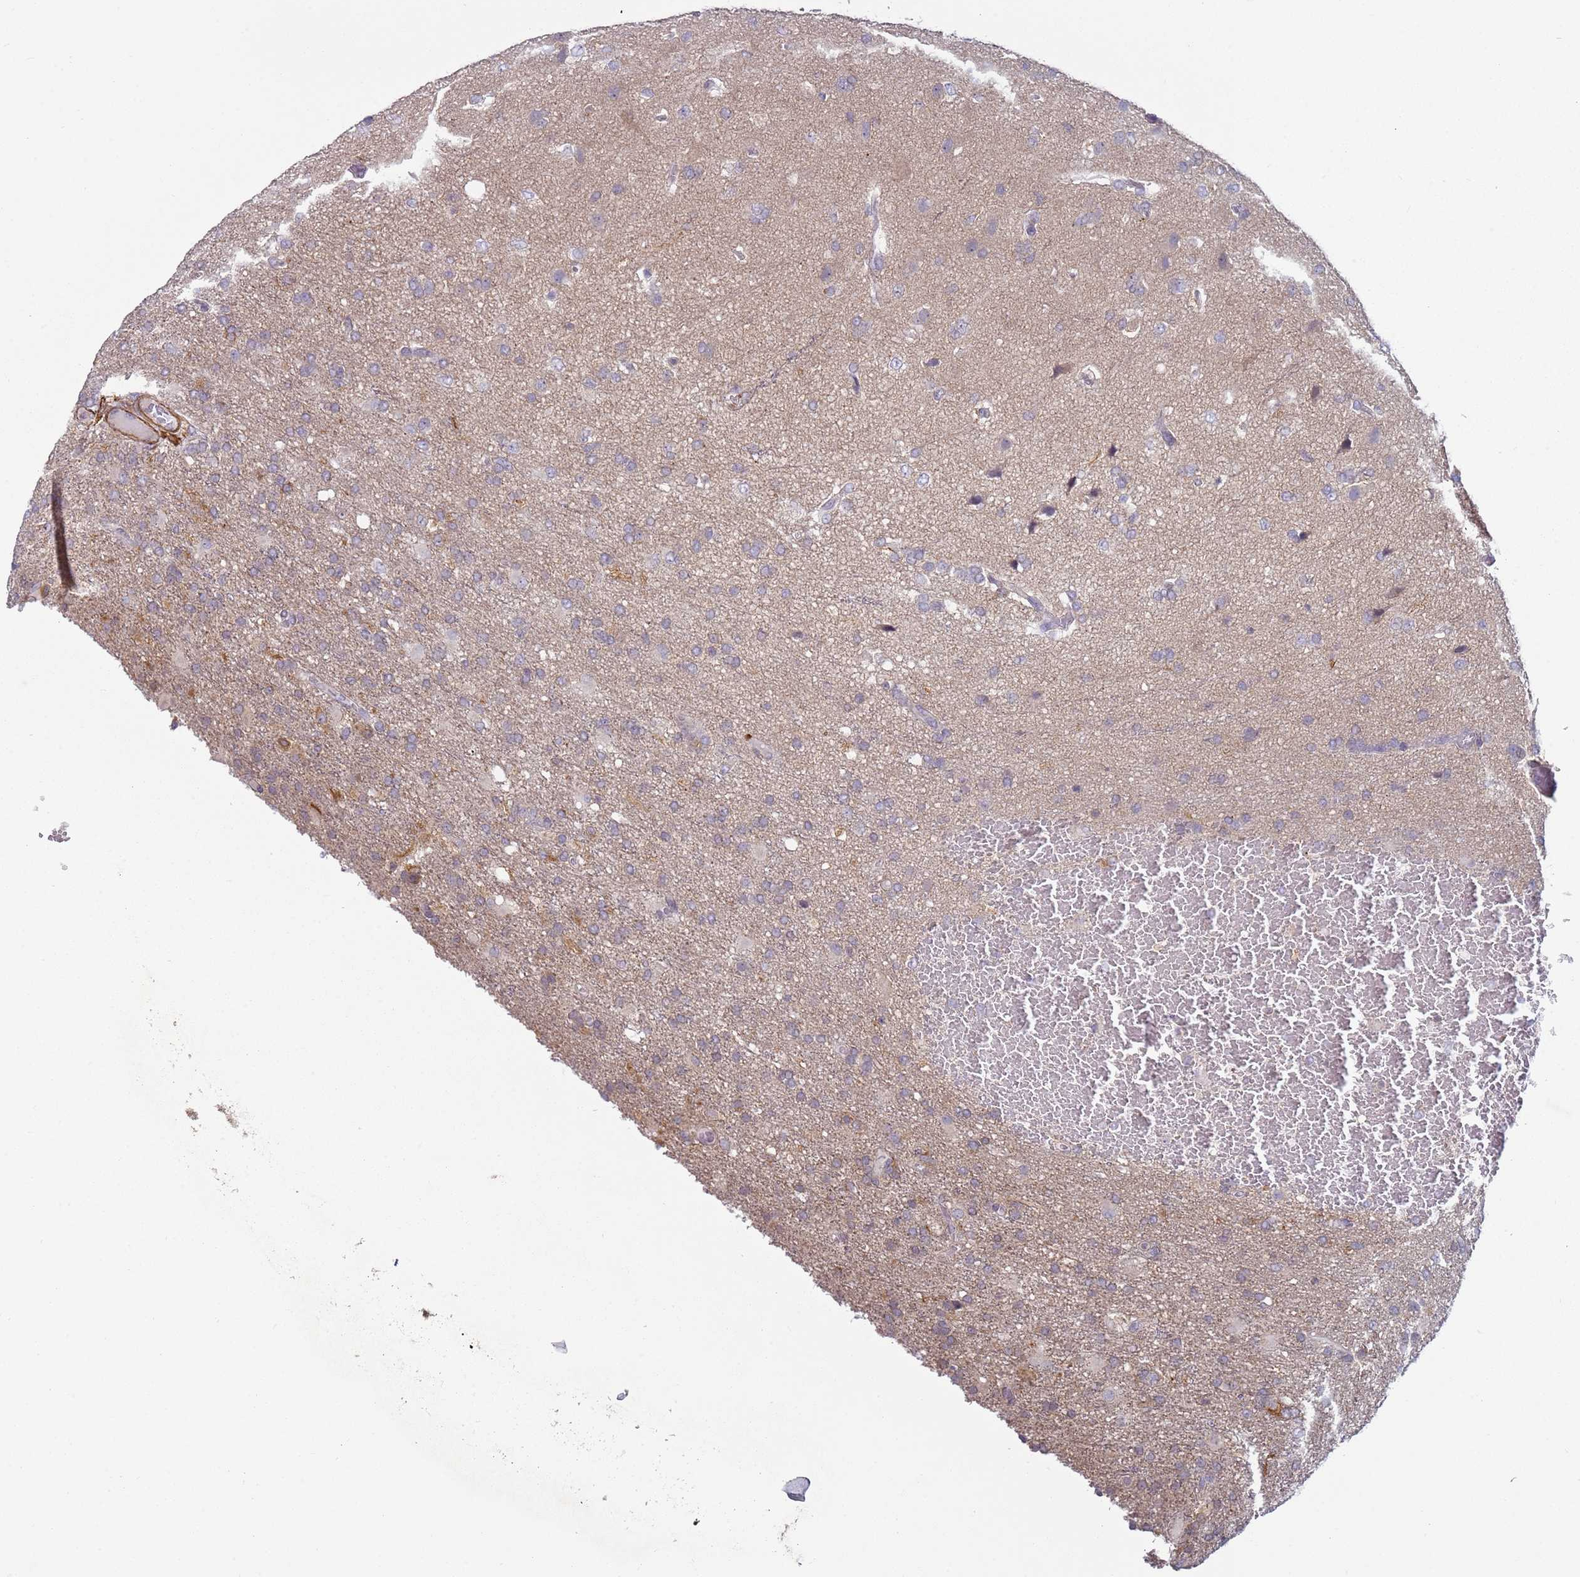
{"staining": {"intensity": "weak", "quantity": "<25%", "location": "cytoplasmic/membranous"}, "tissue": "glioma", "cell_type": "Tumor cells", "image_type": "cancer", "snomed": [{"axis": "morphology", "description": "Glioma, malignant, High grade"}, {"axis": "topography", "description": "Brain"}], "caption": "Glioma was stained to show a protein in brown. There is no significant staining in tumor cells.", "gene": "SNAPC4", "patient": {"sex": "female", "age": 74}}